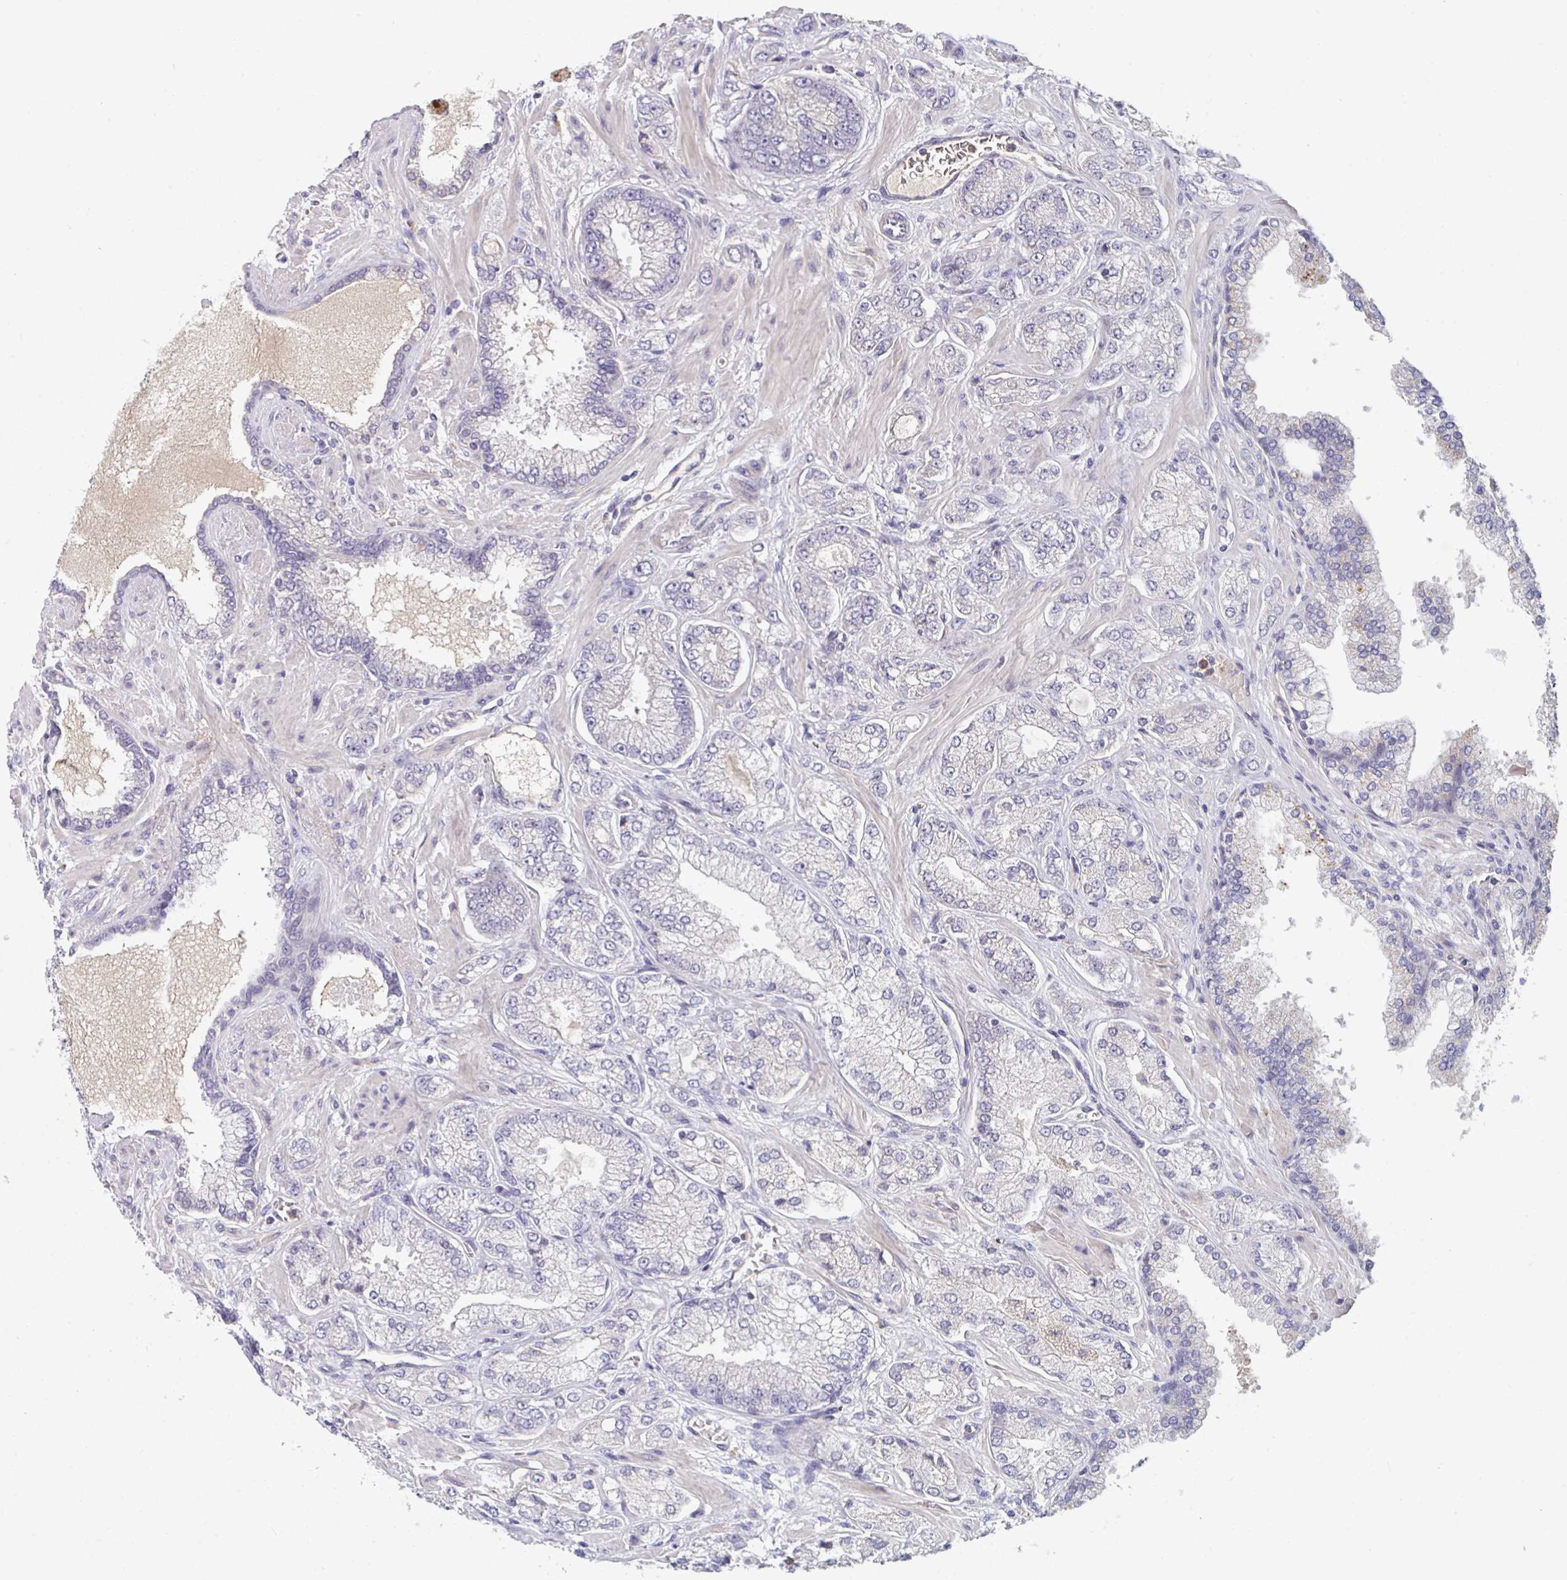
{"staining": {"intensity": "negative", "quantity": "none", "location": "none"}, "tissue": "prostate cancer", "cell_type": "Tumor cells", "image_type": "cancer", "snomed": [{"axis": "morphology", "description": "Normal tissue, NOS"}, {"axis": "morphology", "description": "Adenocarcinoma, High grade"}, {"axis": "topography", "description": "Prostate"}, {"axis": "topography", "description": "Peripheral nerve tissue"}], "caption": "Immunohistochemistry (IHC) micrograph of prostate cancer stained for a protein (brown), which demonstrates no positivity in tumor cells.", "gene": "HGFAC", "patient": {"sex": "male", "age": 68}}